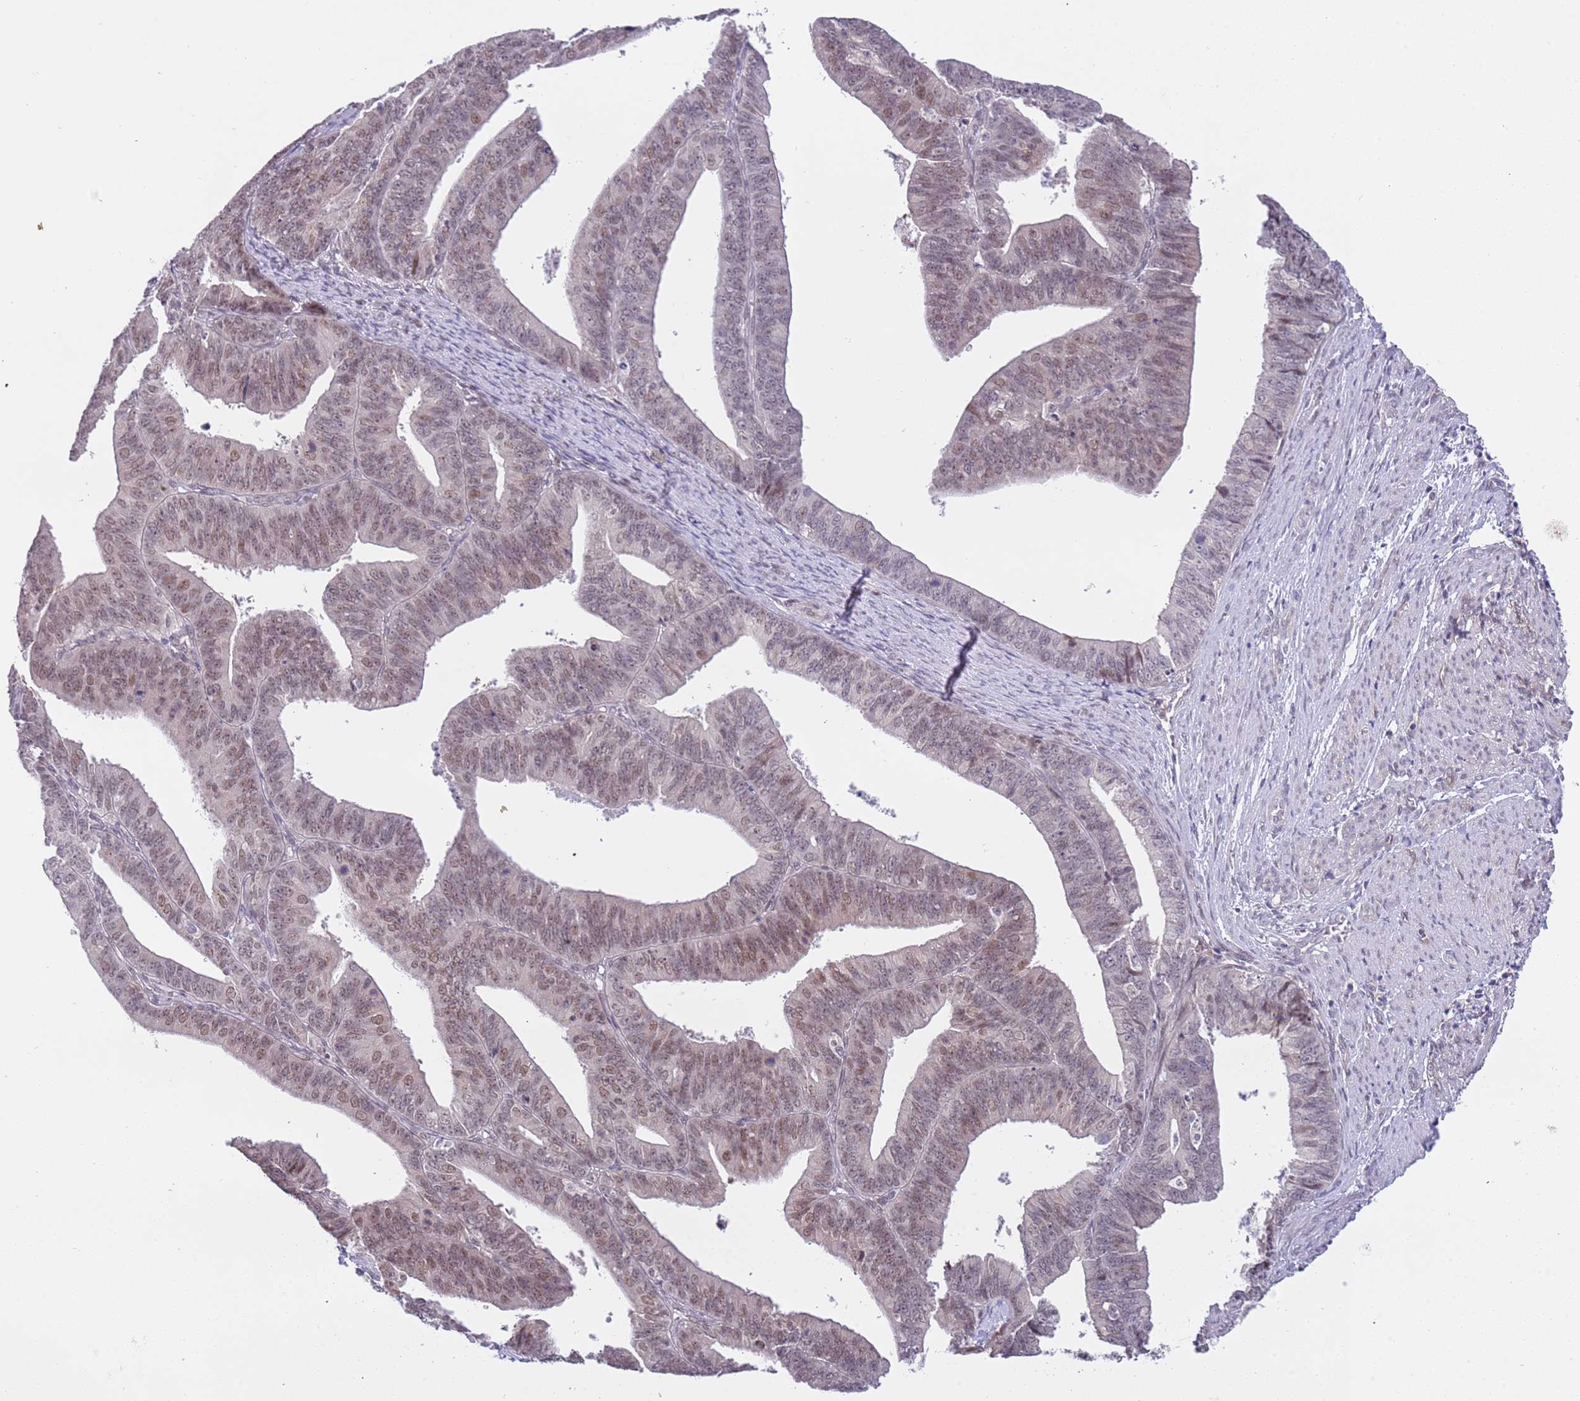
{"staining": {"intensity": "weak", "quantity": "25%-75%", "location": "nuclear"}, "tissue": "endometrial cancer", "cell_type": "Tumor cells", "image_type": "cancer", "snomed": [{"axis": "morphology", "description": "Adenocarcinoma, NOS"}, {"axis": "topography", "description": "Endometrium"}], "caption": "High-power microscopy captured an immunohistochemistry (IHC) photomicrograph of adenocarcinoma (endometrial), revealing weak nuclear expression in about 25%-75% of tumor cells.", "gene": "MAGEF1", "patient": {"sex": "female", "age": 73}}